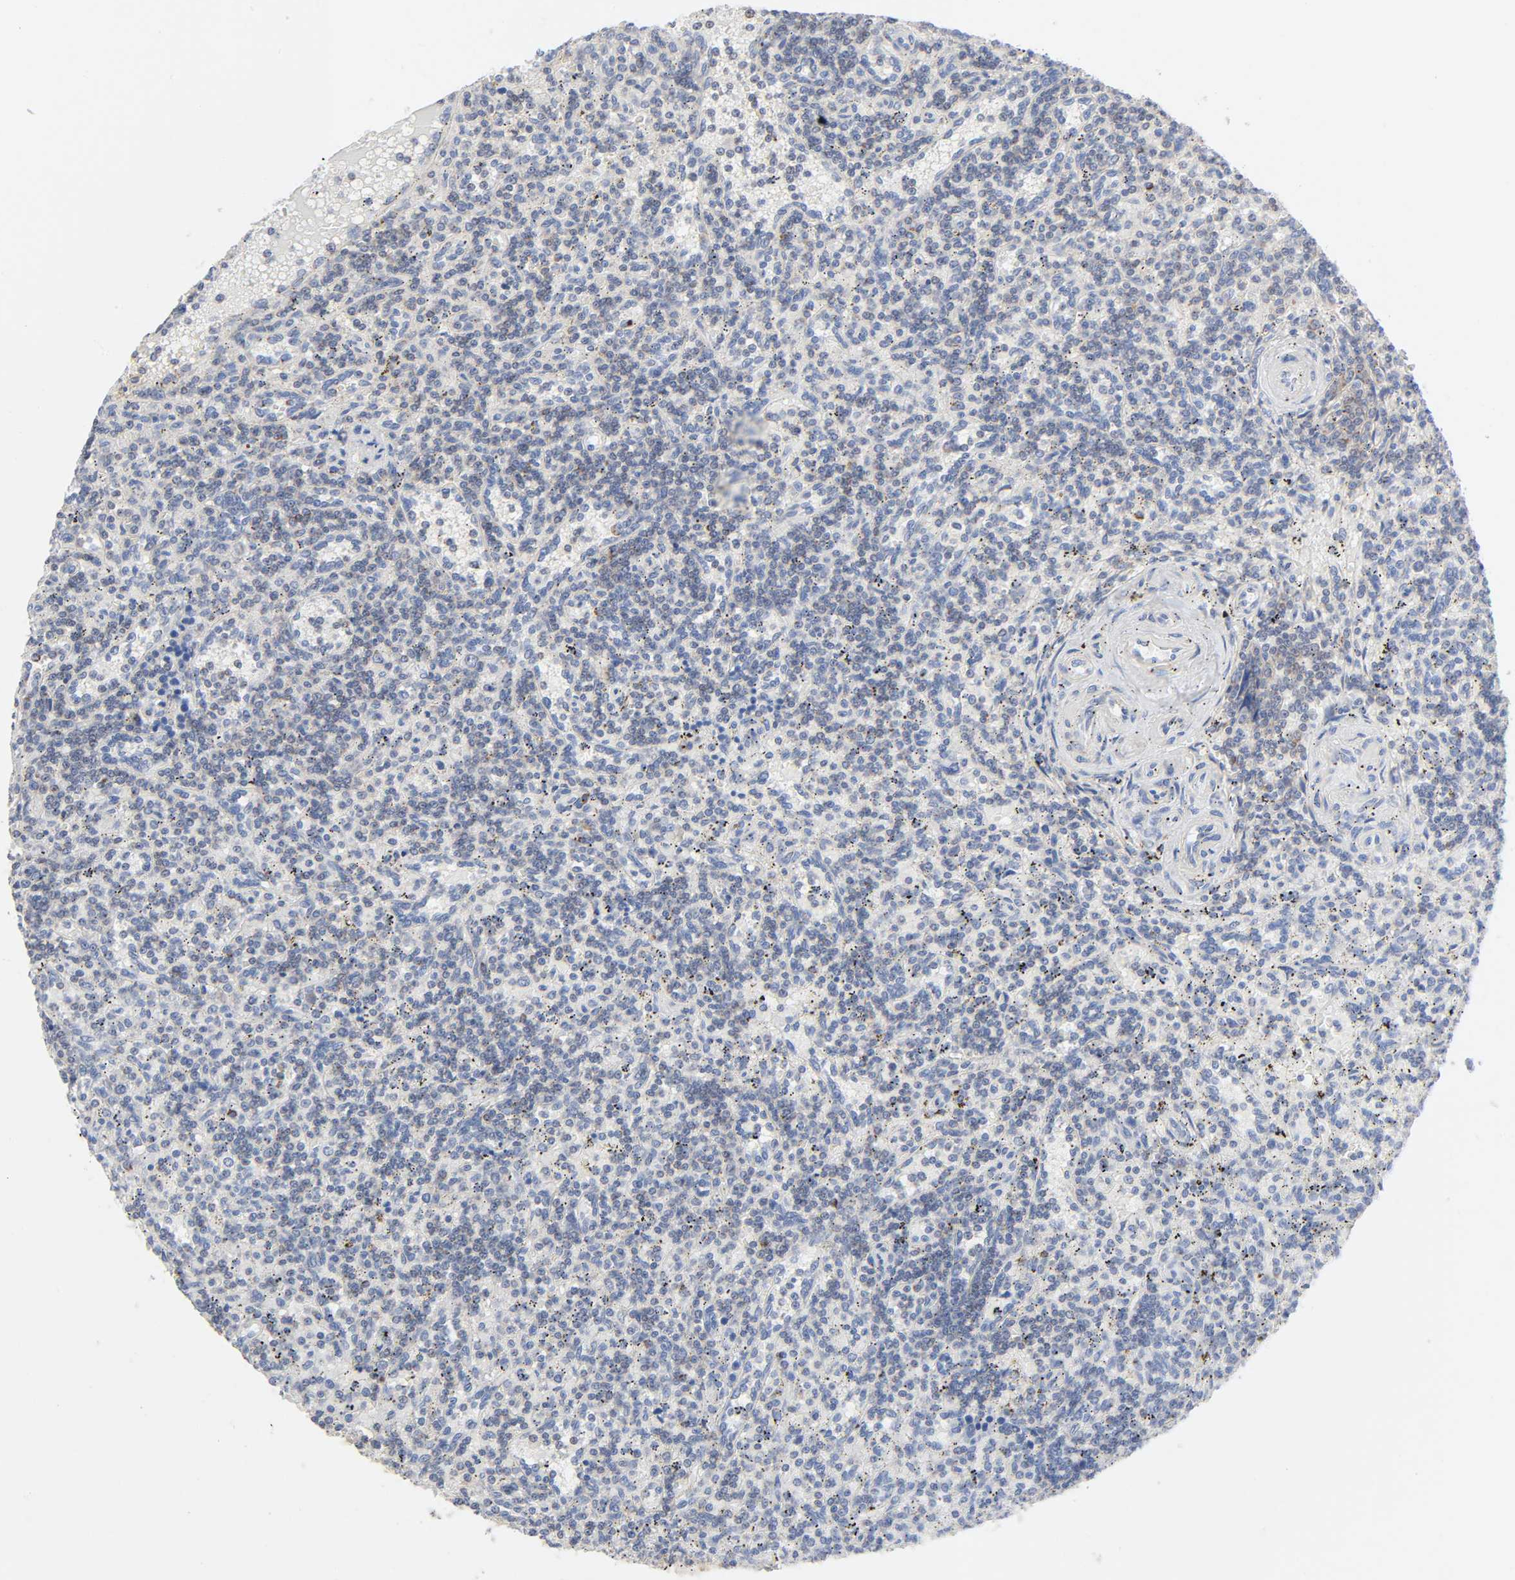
{"staining": {"intensity": "weak", "quantity": "<25%", "location": "cytoplasmic/membranous"}, "tissue": "lymphoma", "cell_type": "Tumor cells", "image_type": "cancer", "snomed": [{"axis": "morphology", "description": "Malignant lymphoma, non-Hodgkin's type, Low grade"}, {"axis": "topography", "description": "Spleen"}], "caption": "Tumor cells show no significant protein positivity in lymphoma.", "gene": "SYT16", "patient": {"sex": "male", "age": 73}}